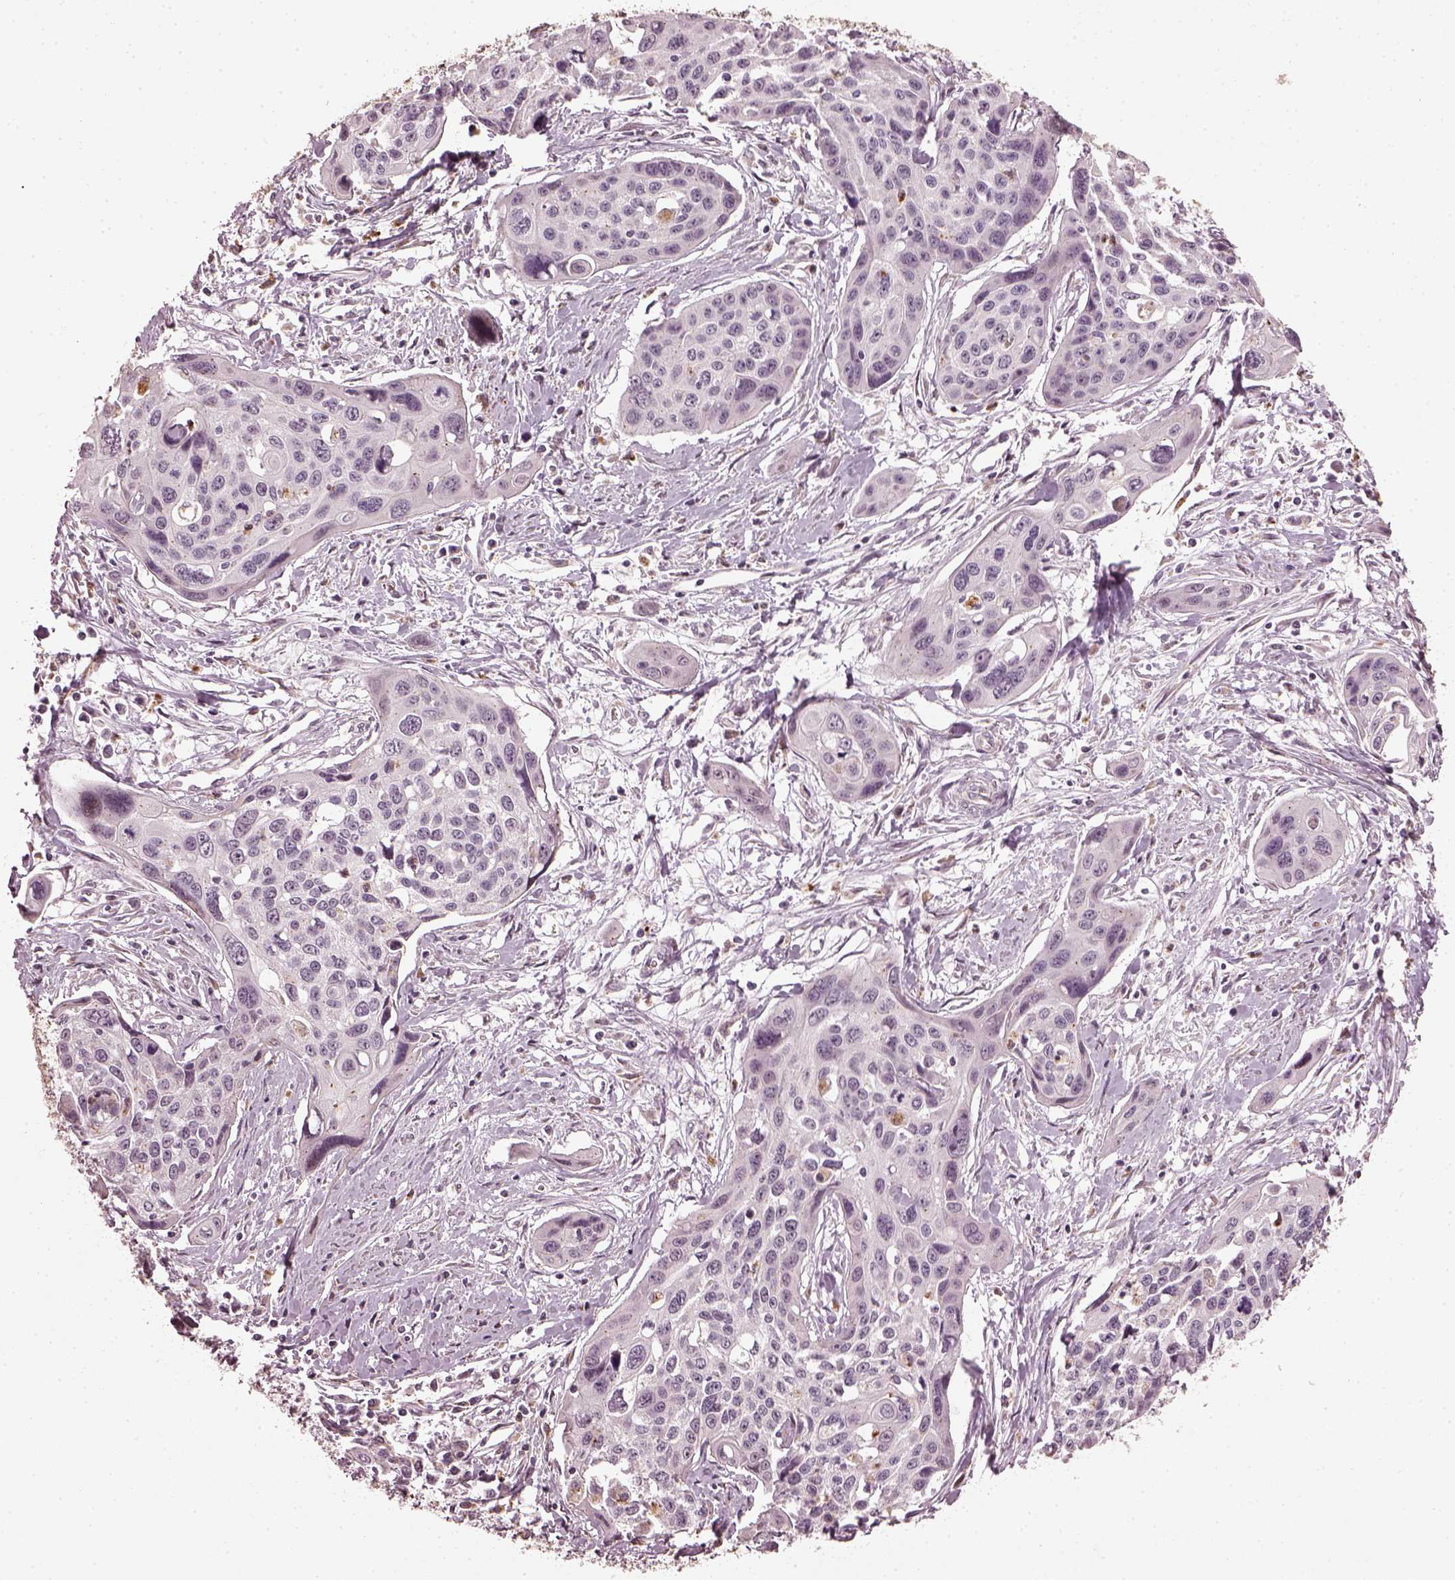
{"staining": {"intensity": "negative", "quantity": "none", "location": "none"}, "tissue": "cervical cancer", "cell_type": "Tumor cells", "image_type": "cancer", "snomed": [{"axis": "morphology", "description": "Squamous cell carcinoma, NOS"}, {"axis": "topography", "description": "Cervix"}], "caption": "Human cervical cancer (squamous cell carcinoma) stained for a protein using immunohistochemistry (IHC) displays no positivity in tumor cells.", "gene": "RUFY3", "patient": {"sex": "female", "age": 31}}